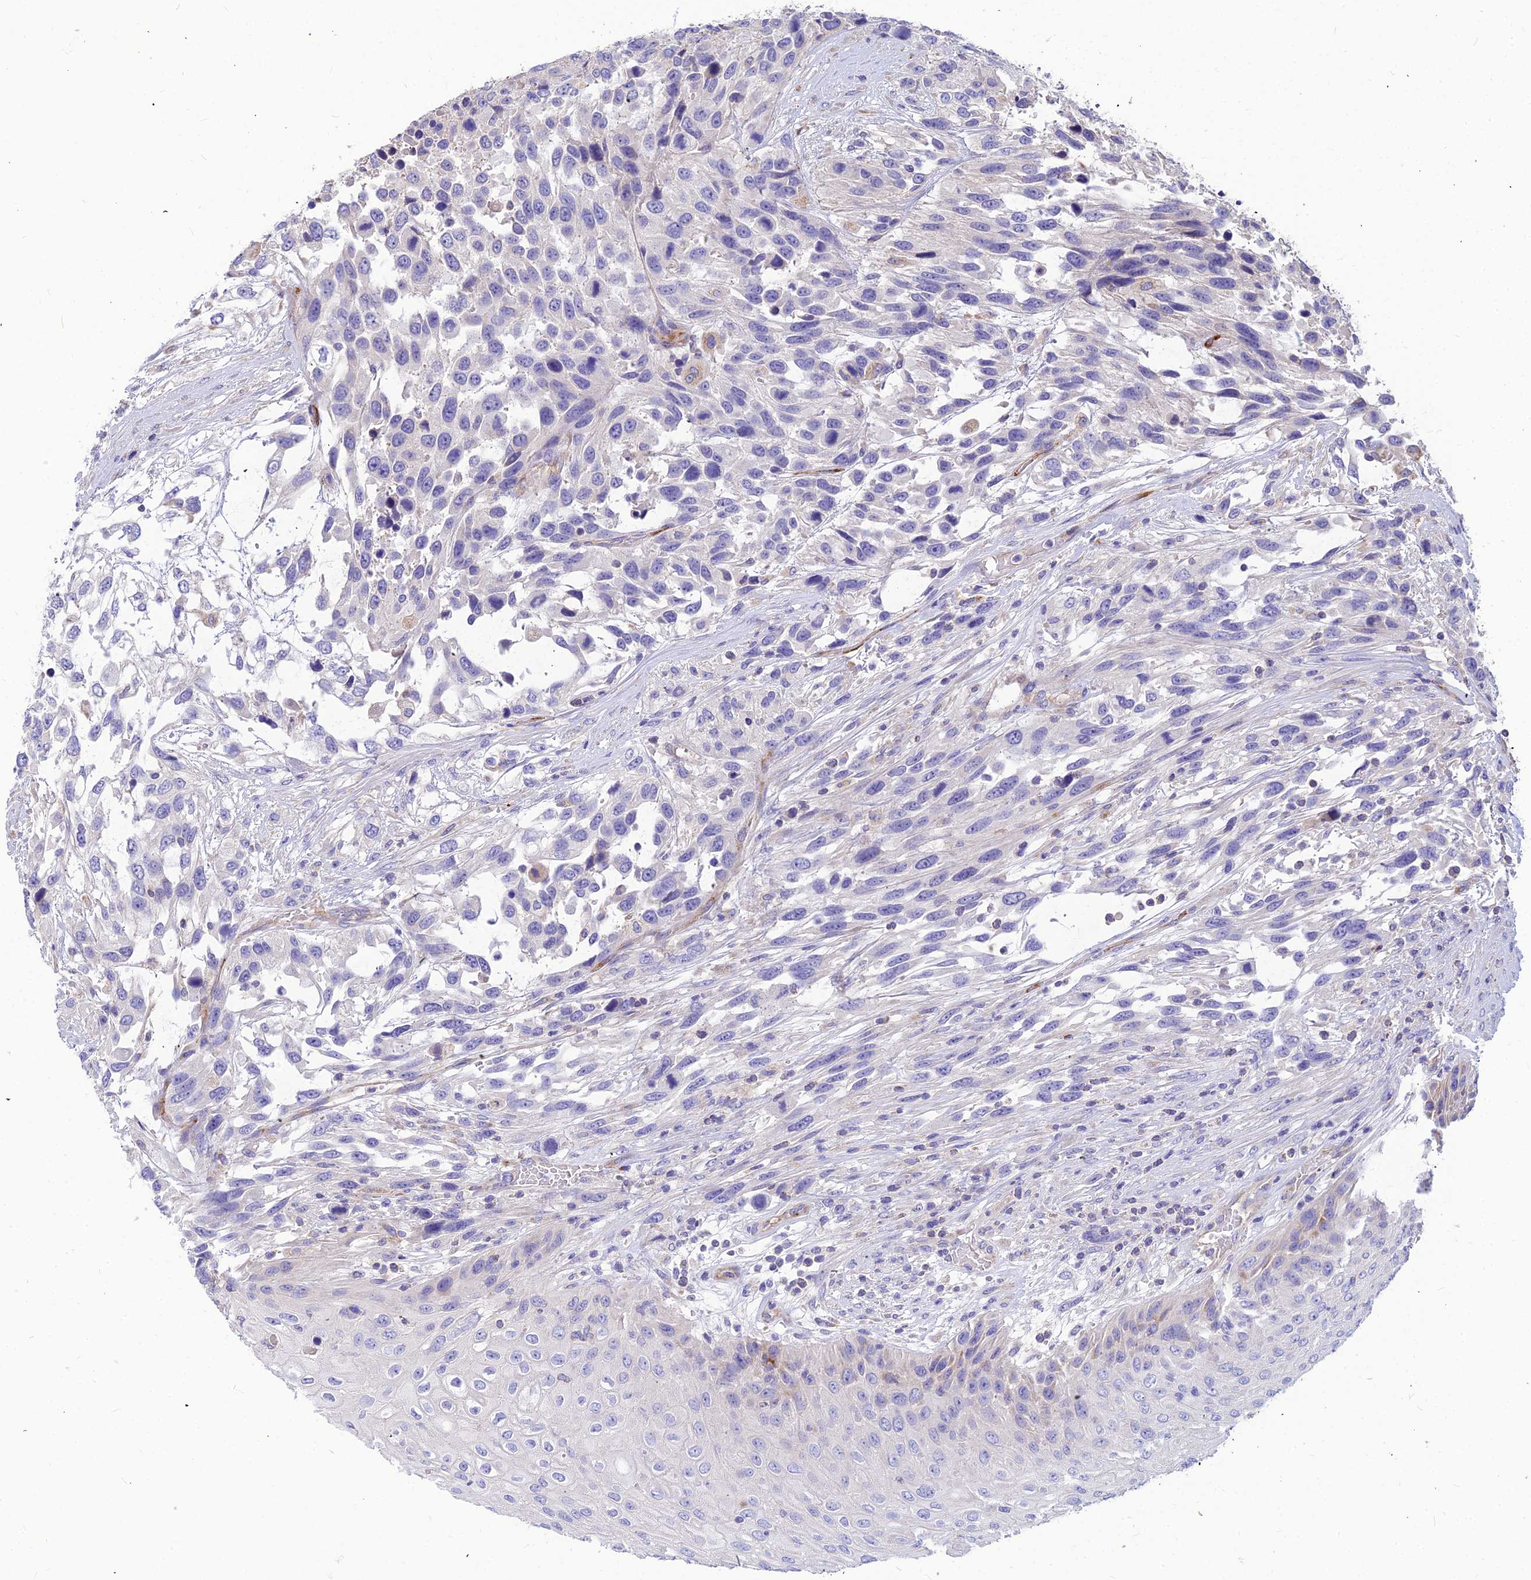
{"staining": {"intensity": "negative", "quantity": "none", "location": "none"}, "tissue": "urothelial cancer", "cell_type": "Tumor cells", "image_type": "cancer", "snomed": [{"axis": "morphology", "description": "Urothelial carcinoma, High grade"}, {"axis": "topography", "description": "Urinary bladder"}], "caption": "DAB immunohistochemical staining of urothelial cancer shows no significant positivity in tumor cells.", "gene": "ASPHD1", "patient": {"sex": "female", "age": 70}}